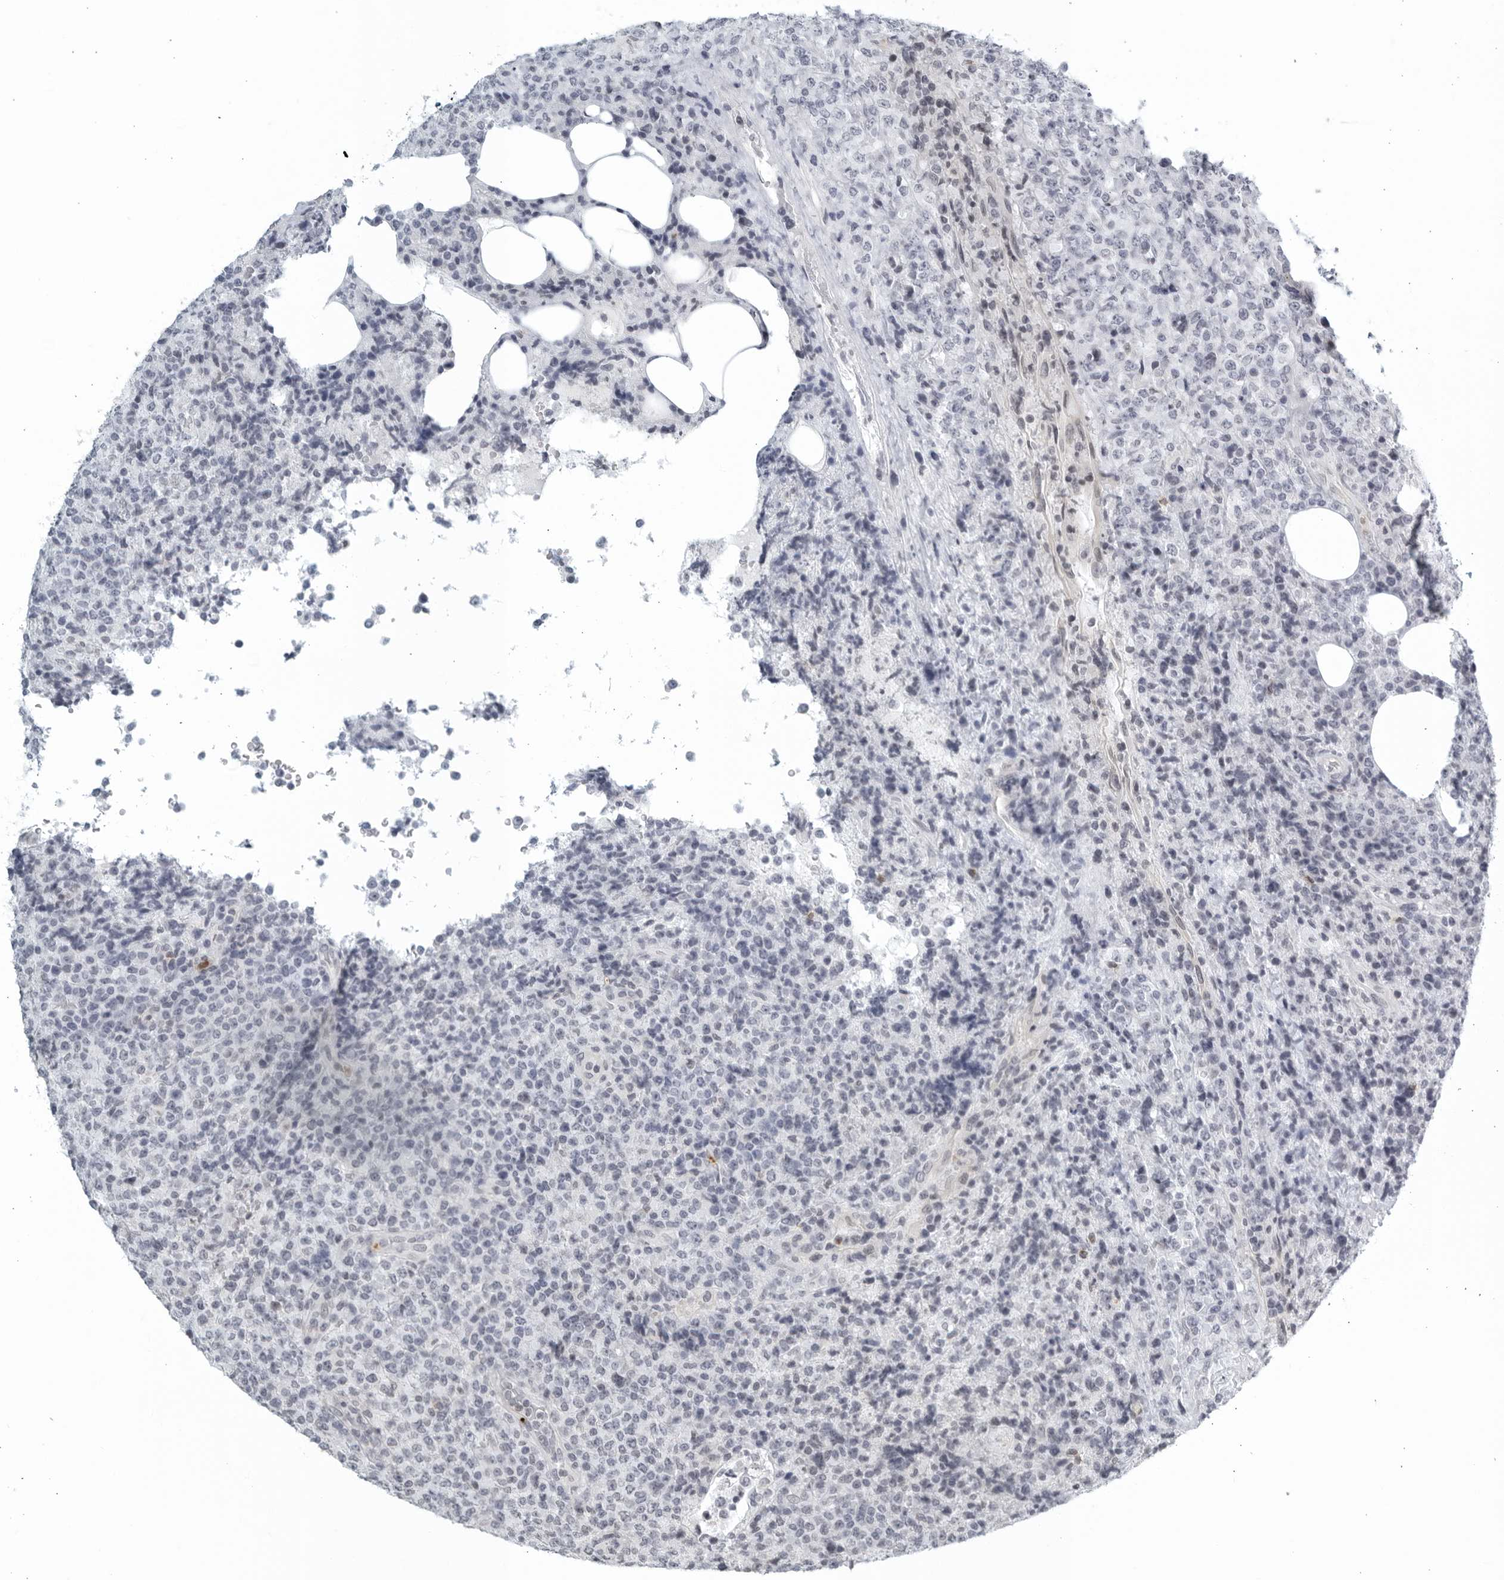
{"staining": {"intensity": "negative", "quantity": "none", "location": "none"}, "tissue": "lymphoma", "cell_type": "Tumor cells", "image_type": "cancer", "snomed": [{"axis": "morphology", "description": "Malignant lymphoma, non-Hodgkin's type, High grade"}, {"axis": "topography", "description": "Lymph node"}], "caption": "High-grade malignant lymphoma, non-Hodgkin's type was stained to show a protein in brown. There is no significant expression in tumor cells.", "gene": "KLK7", "patient": {"sex": "male", "age": 13}}